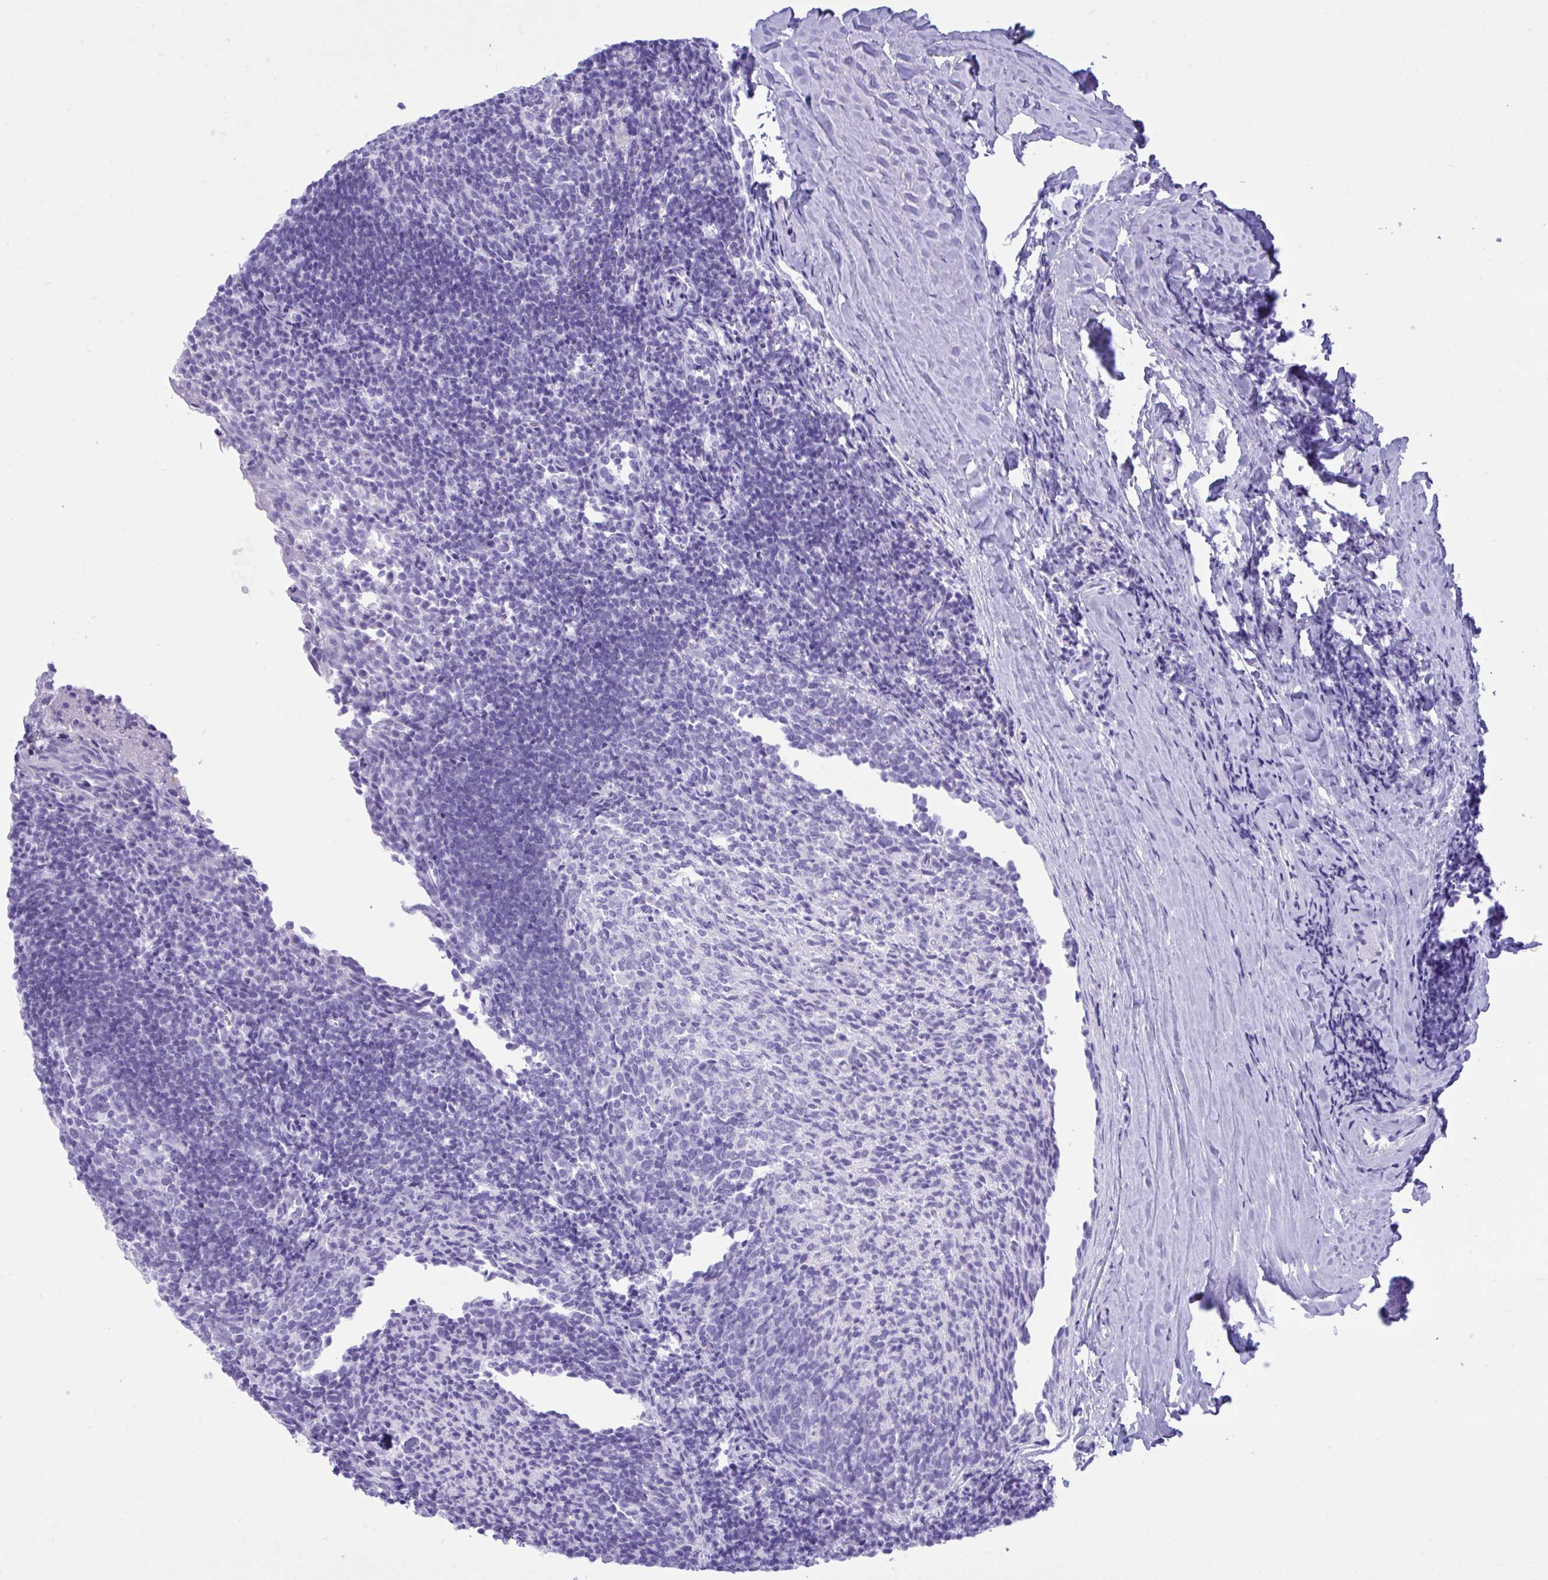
{"staining": {"intensity": "negative", "quantity": "none", "location": "none"}, "tissue": "tonsil", "cell_type": "Germinal center cells", "image_type": "normal", "snomed": [{"axis": "morphology", "description": "Normal tissue, NOS"}, {"axis": "topography", "description": "Tonsil"}], "caption": "Photomicrograph shows no significant protein expression in germinal center cells of normal tonsil. (DAB immunohistochemistry (IHC) visualized using brightfield microscopy, high magnification).", "gene": "BEX5", "patient": {"sex": "female", "age": 10}}